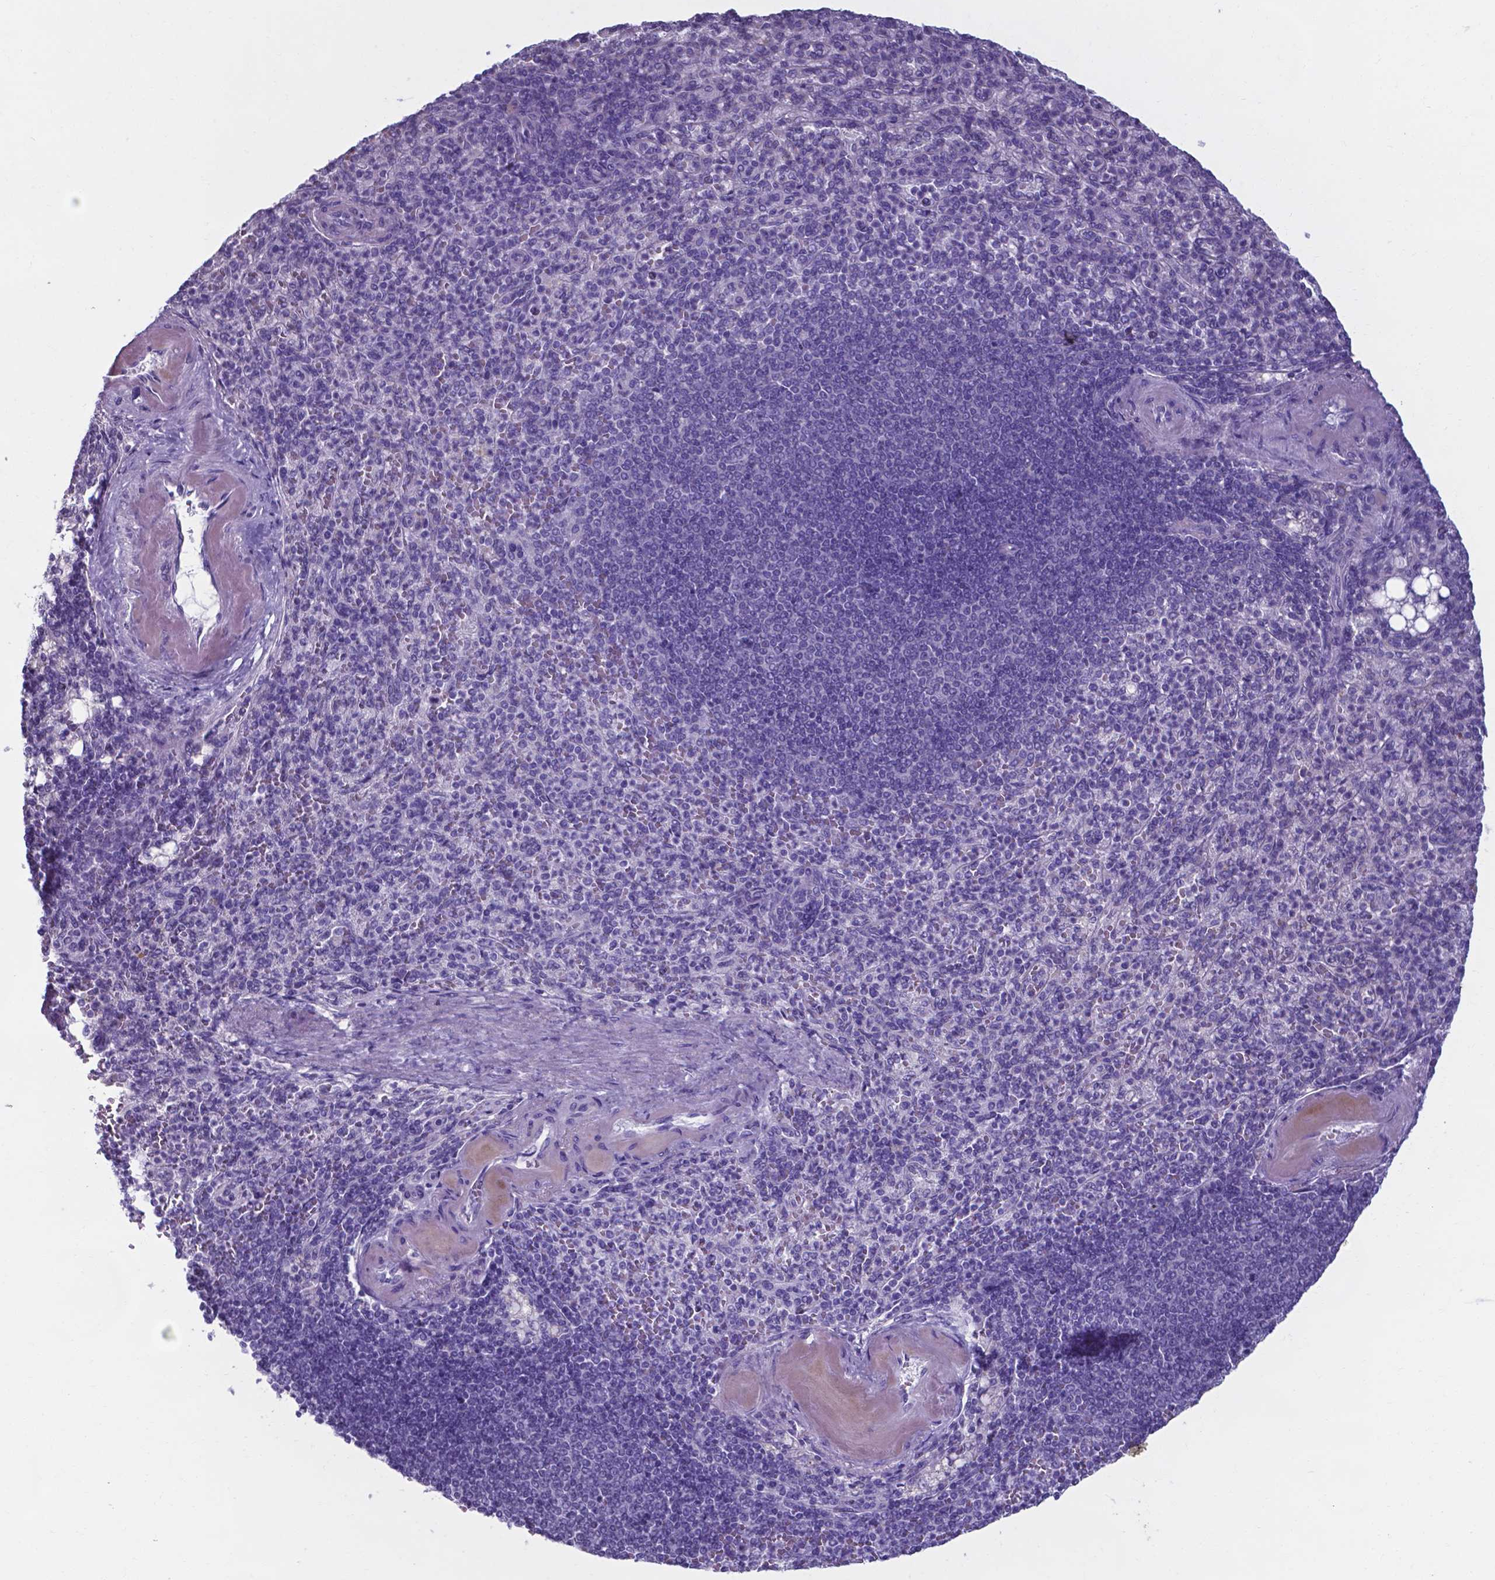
{"staining": {"intensity": "negative", "quantity": "none", "location": "none"}, "tissue": "spleen", "cell_type": "Cells in red pulp", "image_type": "normal", "snomed": [{"axis": "morphology", "description": "Normal tissue, NOS"}, {"axis": "topography", "description": "Spleen"}], "caption": "High magnification brightfield microscopy of normal spleen stained with DAB (3,3'-diaminobenzidine) (brown) and counterstained with hematoxylin (blue): cells in red pulp show no significant staining.", "gene": "AP5B1", "patient": {"sex": "female", "age": 74}}